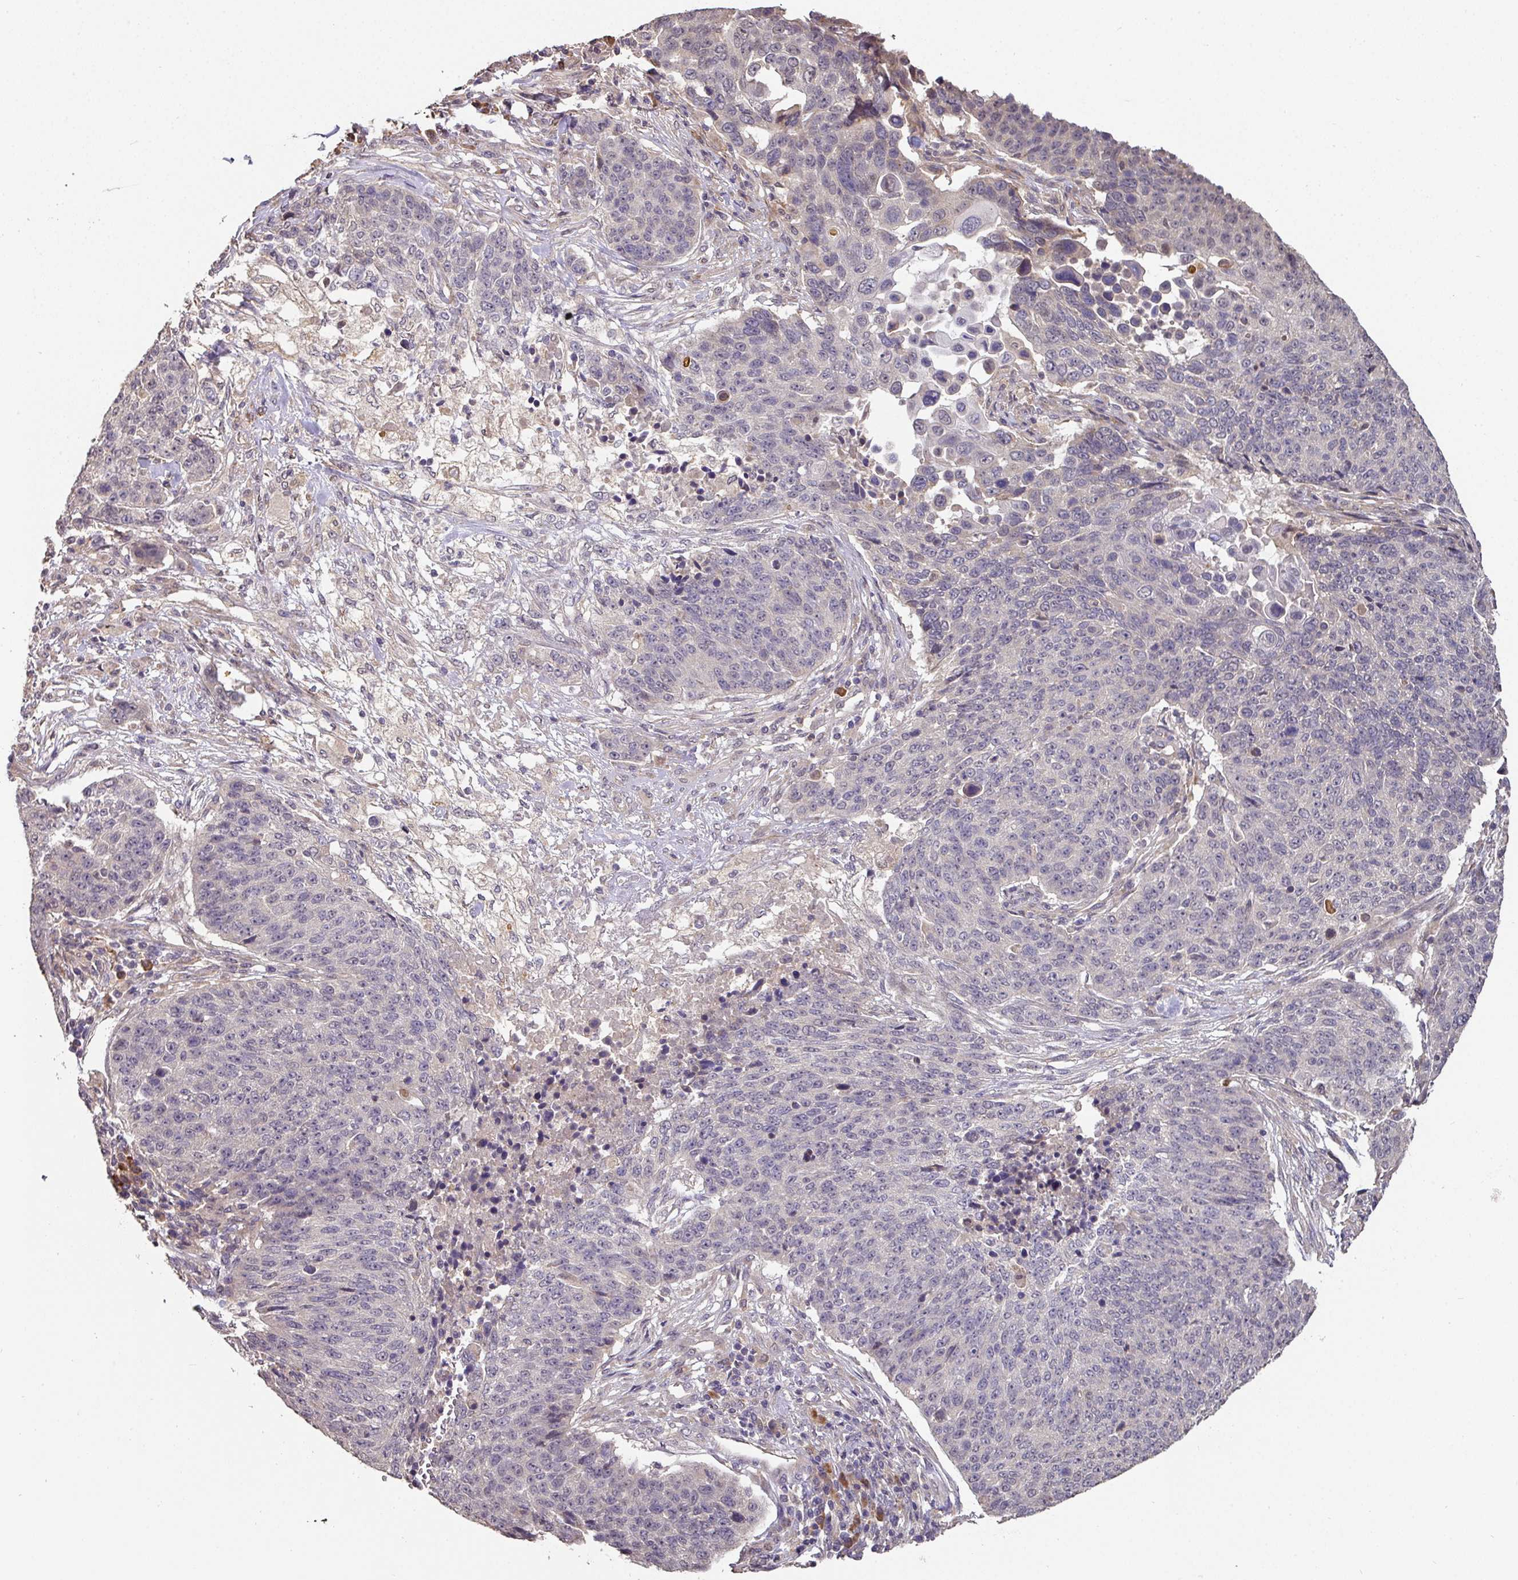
{"staining": {"intensity": "negative", "quantity": "none", "location": "none"}, "tissue": "lung cancer", "cell_type": "Tumor cells", "image_type": "cancer", "snomed": [{"axis": "morphology", "description": "Normal tissue, NOS"}, {"axis": "morphology", "description": "Squamous cell carcinoma, NOS"}, {"axis": "topography", "description": "Lymph node"}, {"axis": "topography", "description": "Lung"}], "caption": "The micrograph demonstrates no significant staining in tumor cells of lung squamous cell carcinoma. (DAB (3,3'-diaminobenzidine) immunohistochemistry (IHC) visualized using brightfield microscopy, high magnification).", "gene": "ACVR2B", "patient": {"sex": "male", "age": 66}}